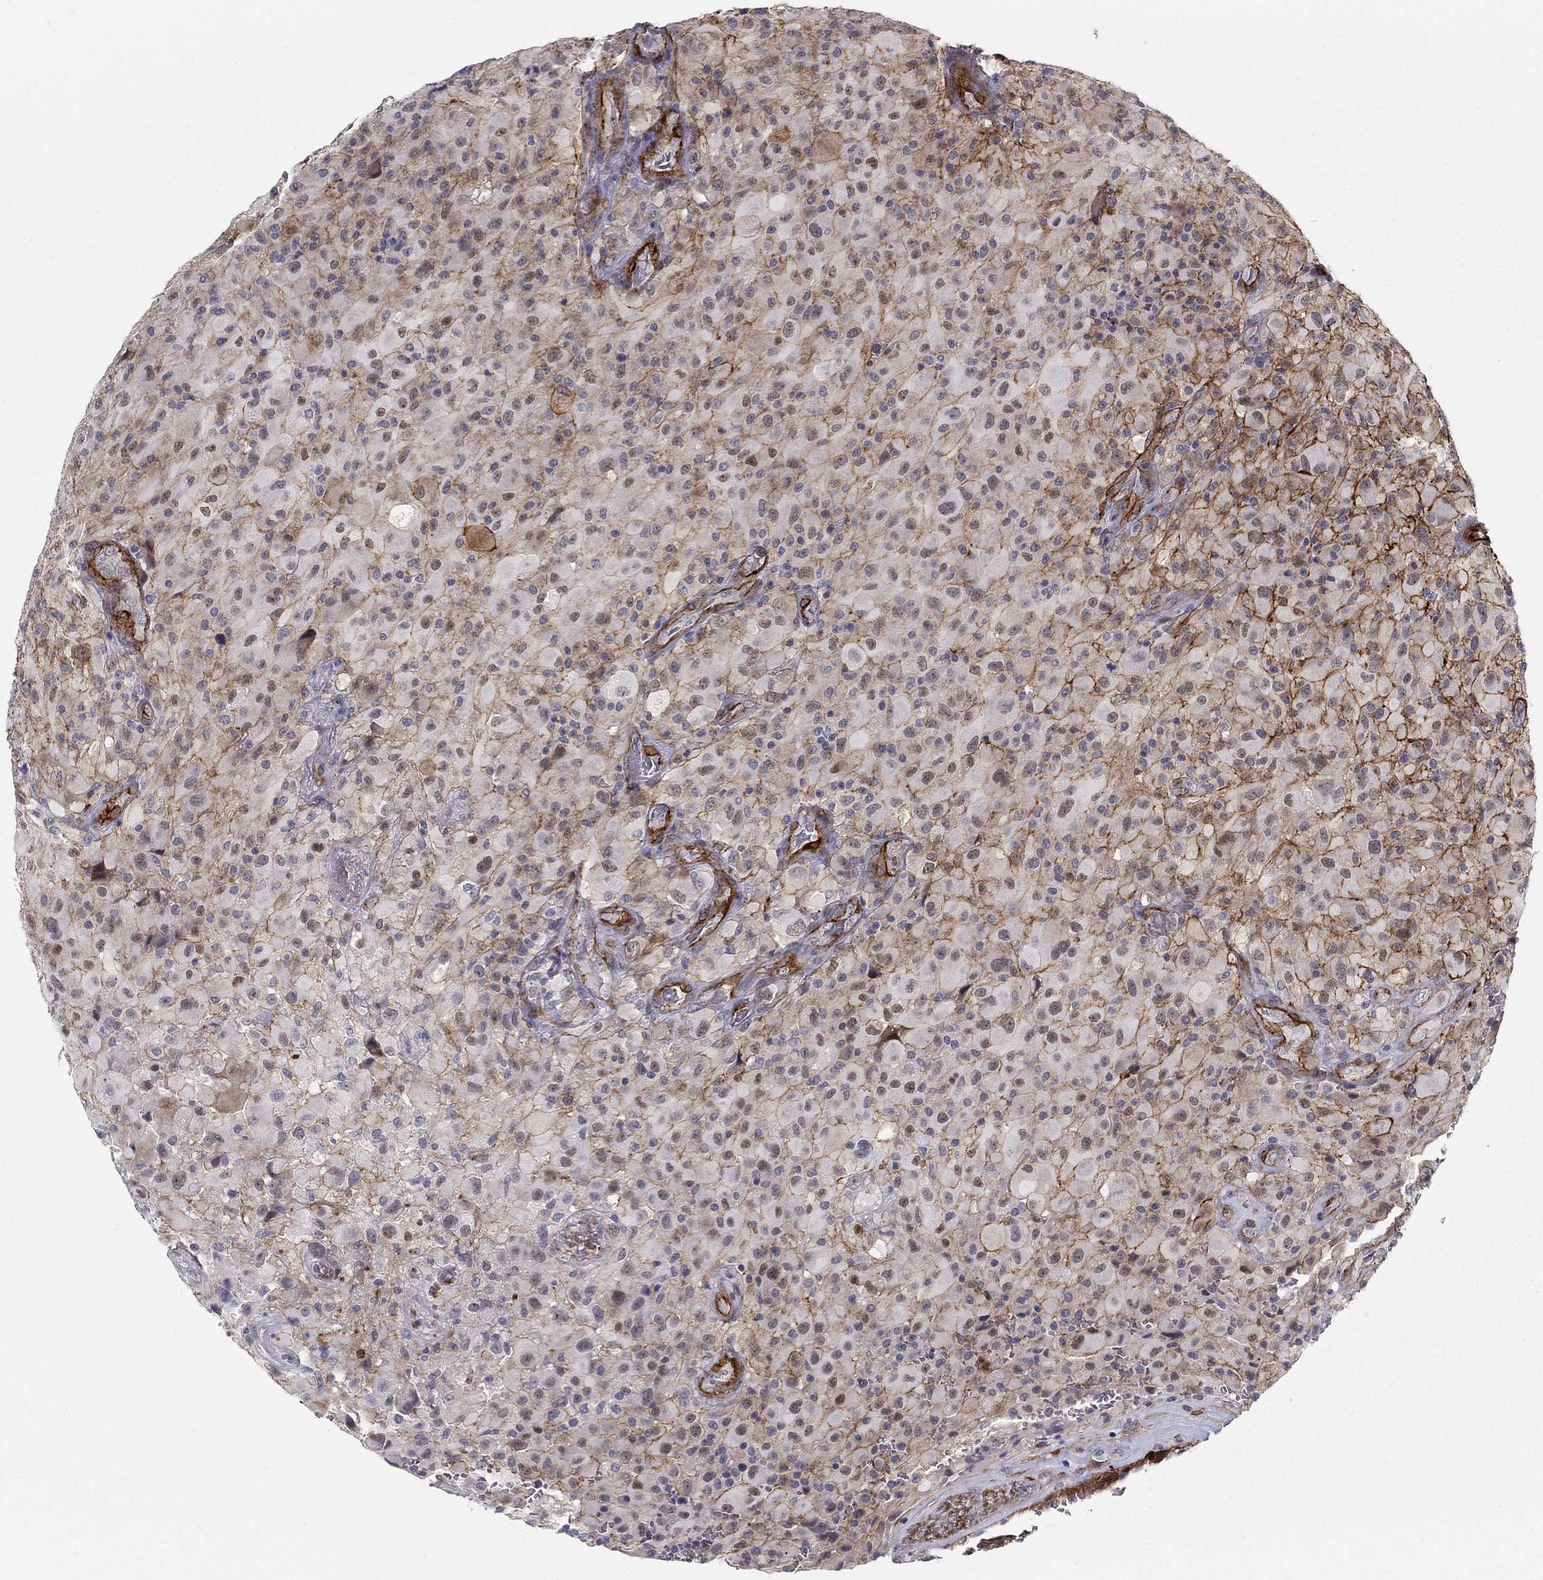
{"staining": {"intensity": "strong", "quantity": "25%-75%", "location": "cytoplasmic/membranous"}, "tissue": "glioma", "cell_type": "Tumor cells", "image_type": "cancer", "snomed": [{"axis": "morphology", "description": "Glioma, malignant, High grade"}, {"axis": "topography", "description": "Cerebral cortex"}], "caption": "This histopathology image exhibits immunohistochemistry staining of malignant high-grade glioma, with high strong cytoplasmic/membranous expression in approximately 25%-75% of tumor cells.", "gene": "KRBA1", "patient": {"sex": "male", "age": 35}}